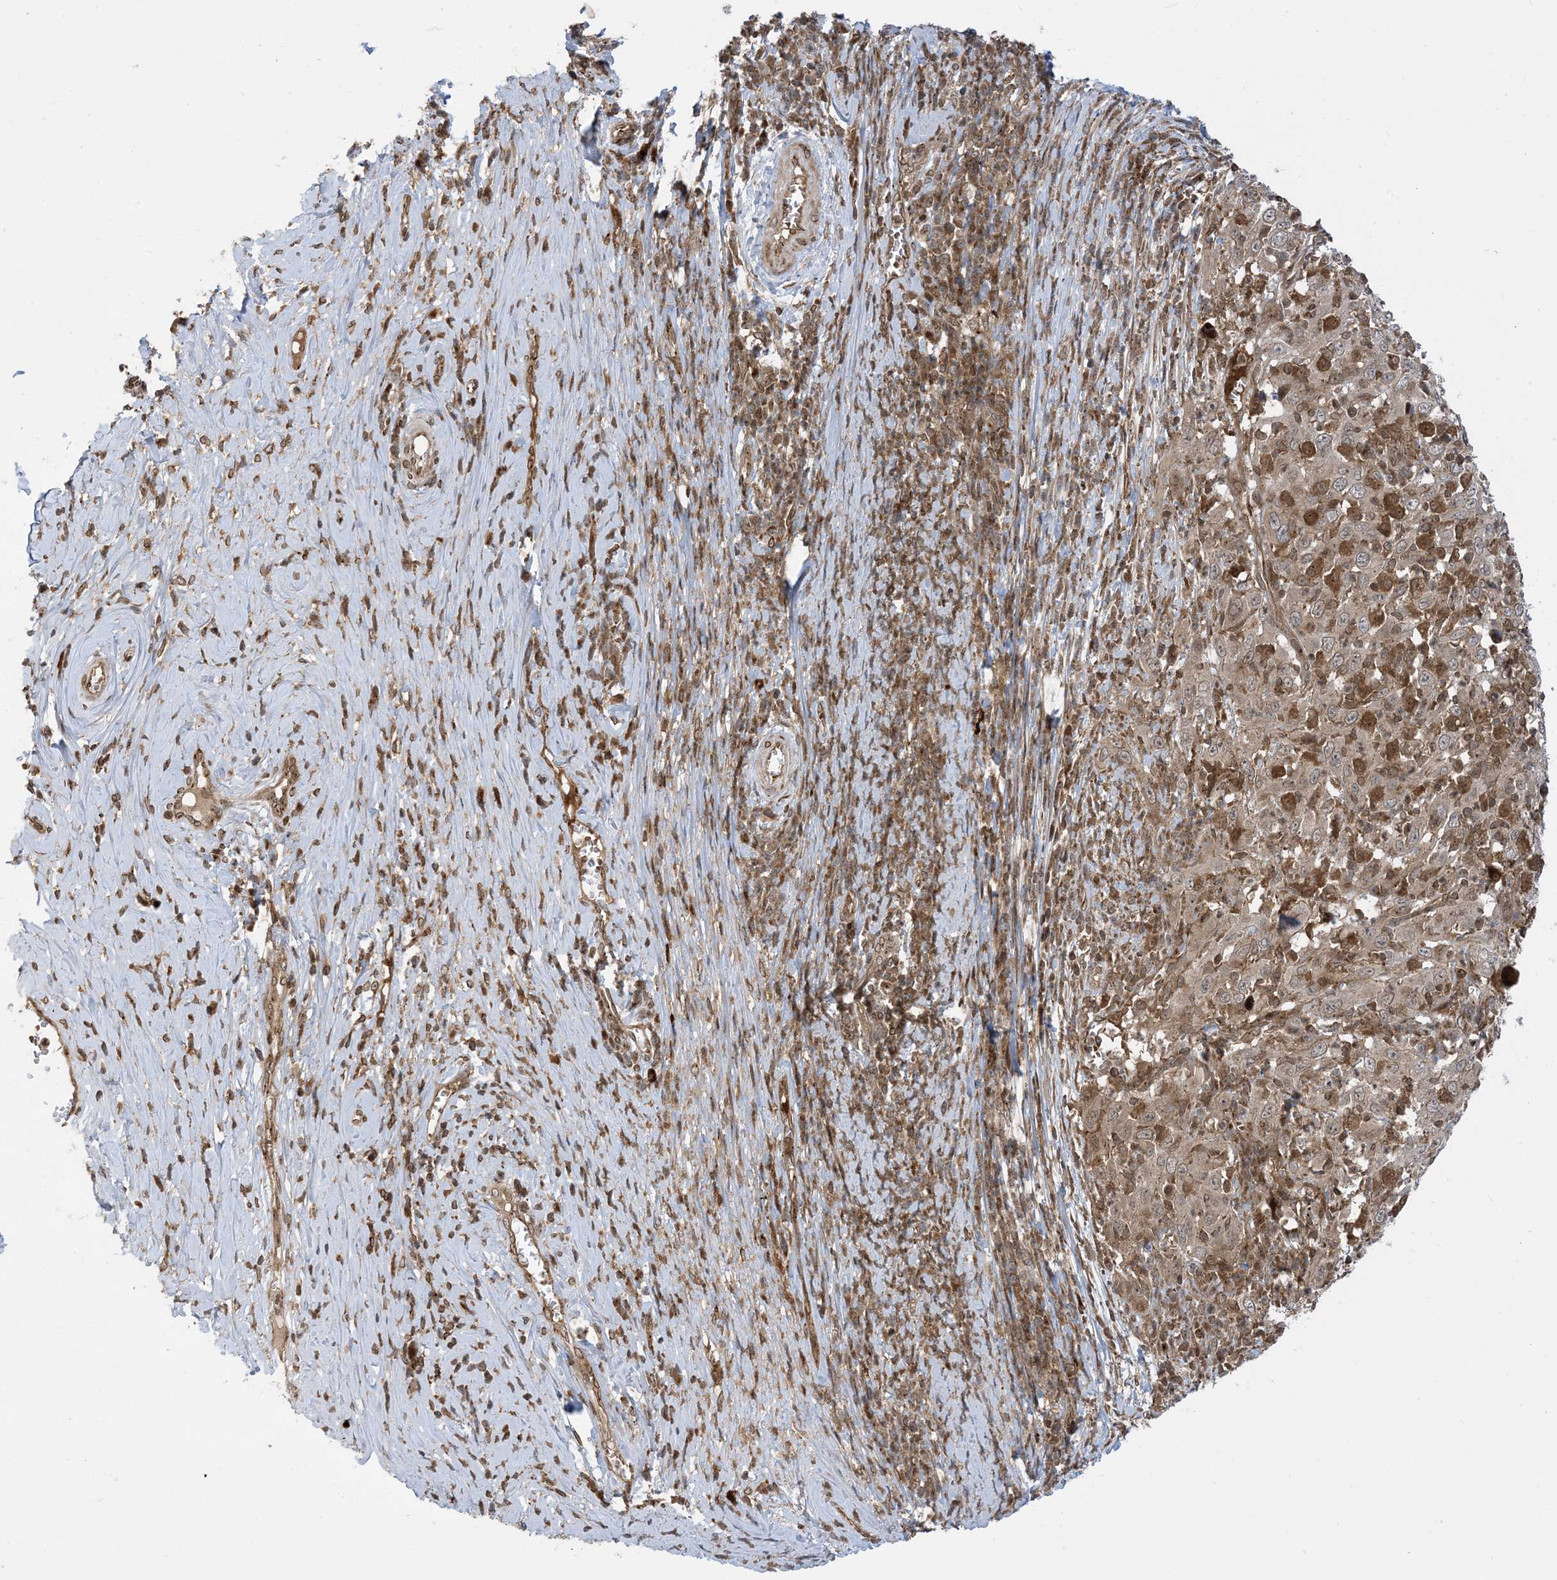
{"staining": {"intensity": "moderate", "quantity": ">75%", "location": "cytoplasmic/membranous"}, "tissue": "cervical cancer", "cell_type": "Tumor cells", "image_type": "cancer", "snomed": [{"axis": "morphology", "description": "Squamous cell carcinoma, NOS"}, {"axis": "topography", "description": "Cervix"}], "caption": "Cervical cancer (squamous cell carcinoma) was stained to show a protein in brown. There is medium levels of moderate cytoplasmic/membranous staining in about >75% of tumor cells.", "gene": "CASP4", "patient": {"sex": "female", "age": 46}}